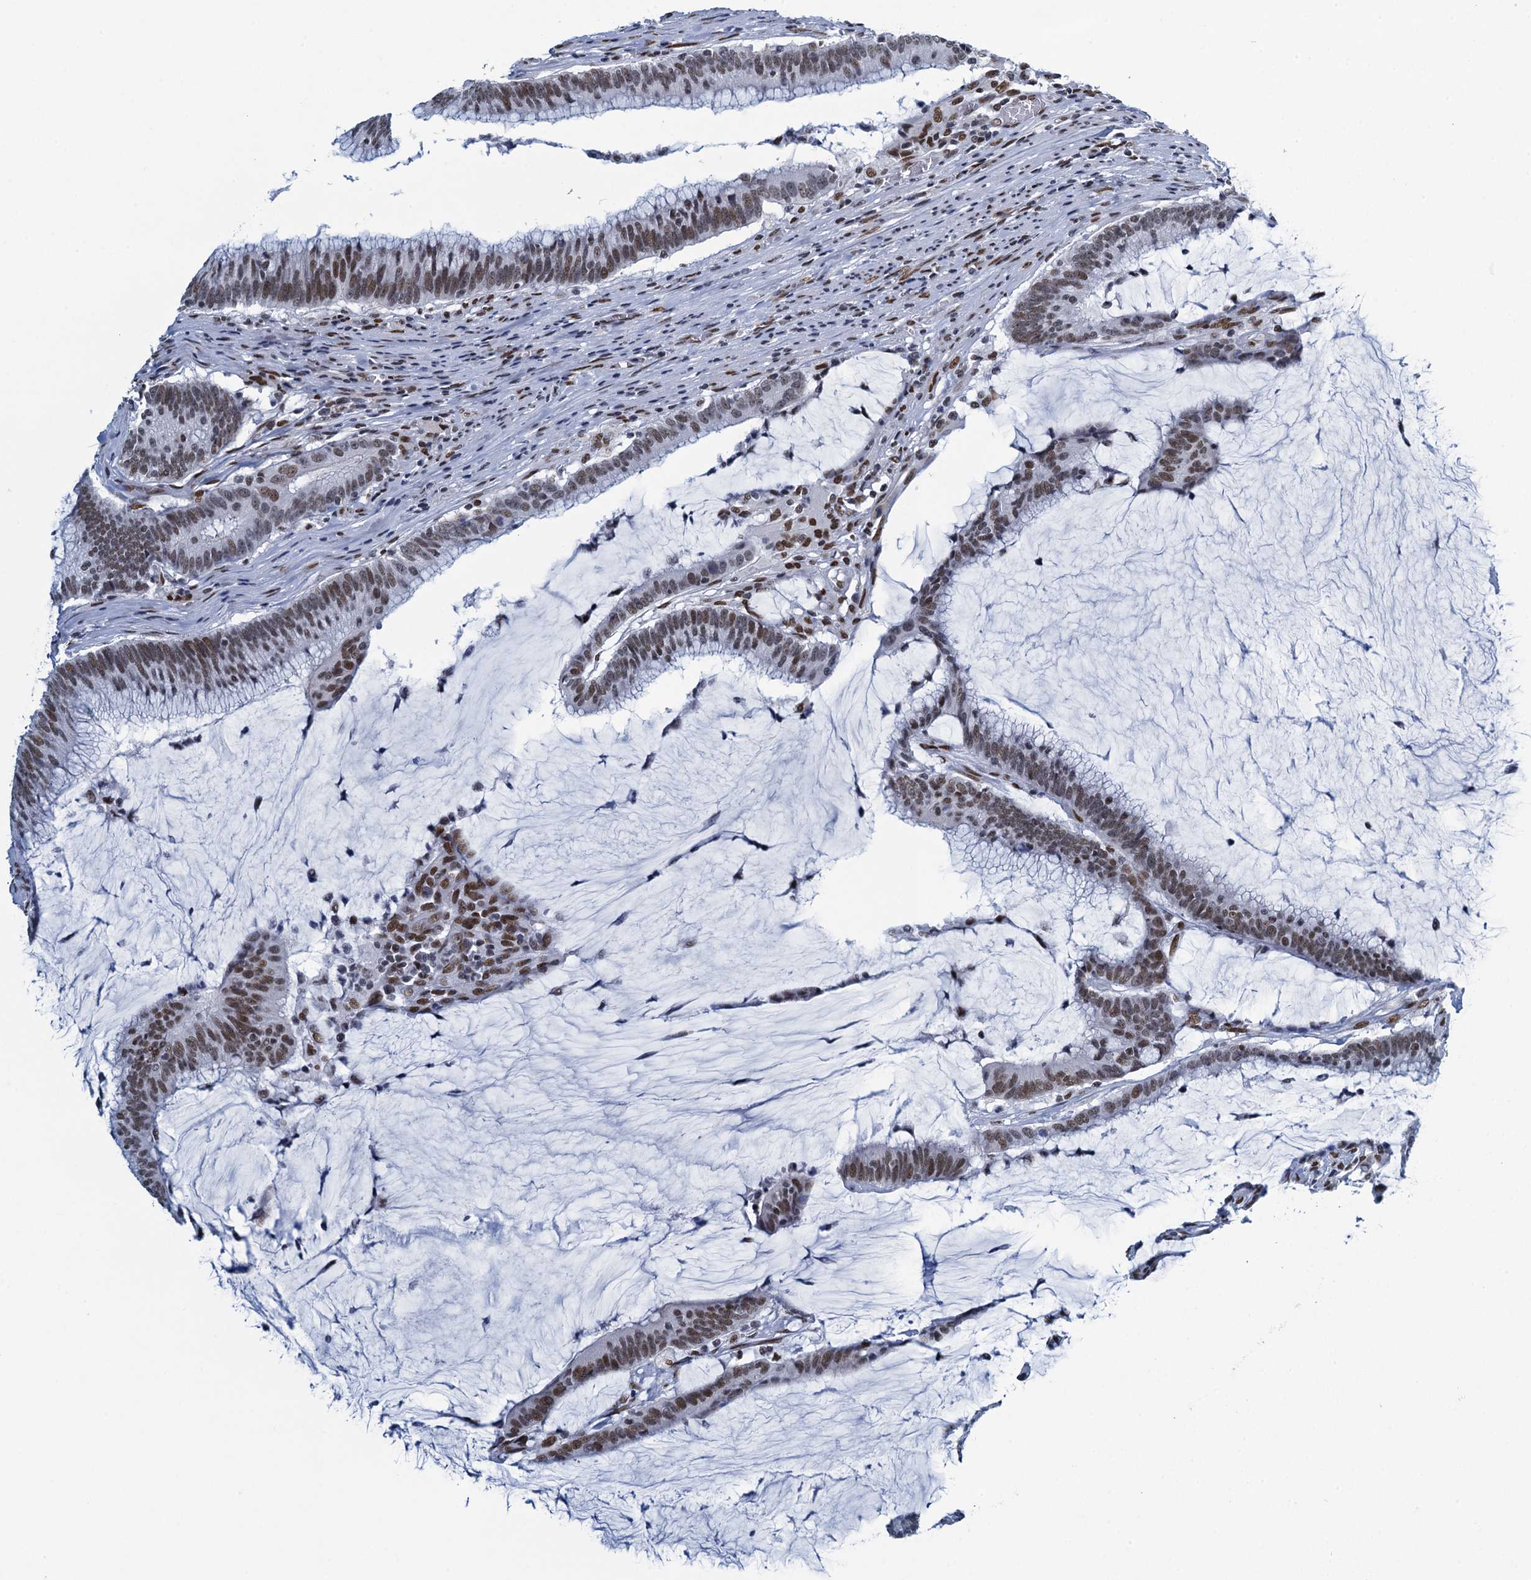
{"staining": {"intensity": "moderate", "quantity": ">75%", "location": "nuclear"}, "tissue": "colorectal cancer", "cell_type": "Tumor cells", "image_type": "cancer", "snomed": [{"axis": "morphology", "description": "Adenocarcinoma, NOS"}, {"axis": "topography", "description": "Rectum"}], "caption": "The immunohistochemical stain highlights moderate nuclear expression in tumor cells of colorectal cancer tissue.", "gene": "HNRNPUL2", "patient": {"sex": "female", "age": 77}}